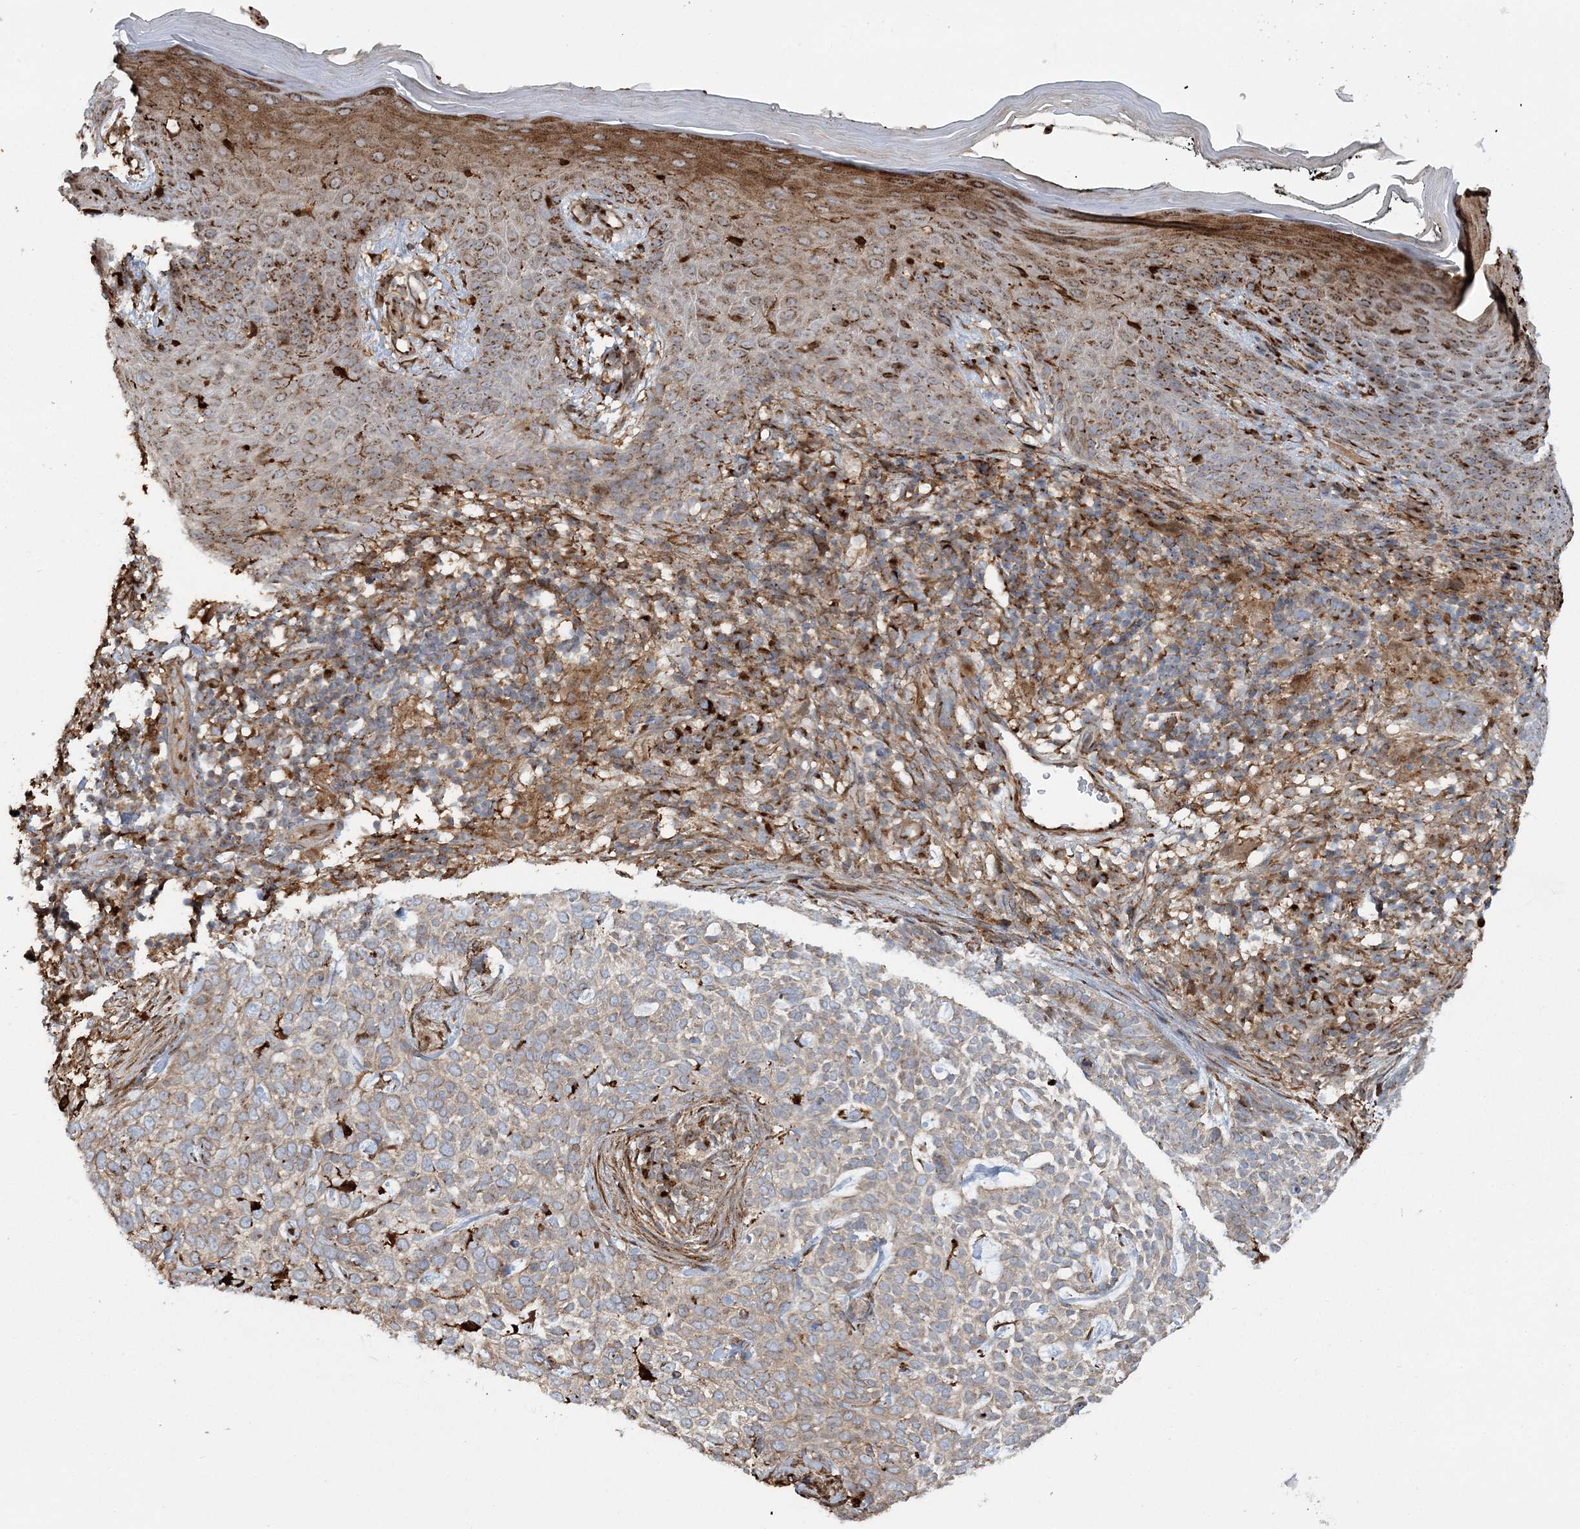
{"staining": {"intensity": "weak", "quantity": ">75%", "location": "cytoplasmic/membranous"}, "tissue": "skin cancer", "cell_type": "Tumor cells", "image_type": "cancer", "snomed": [{"axis": "morphology", "description": "Basal cell carcinoma"}, {"axis": "topography", "description": "Skin"}], "caption": "There is low levels of weak cytoplasmic/membranous expression in tumor cells of skin cancer, as demonstrated by immunohistochemical staining (brown color).", "gene": "TRAF3IP2", "patient": {"sex": "female", "age": 64}}